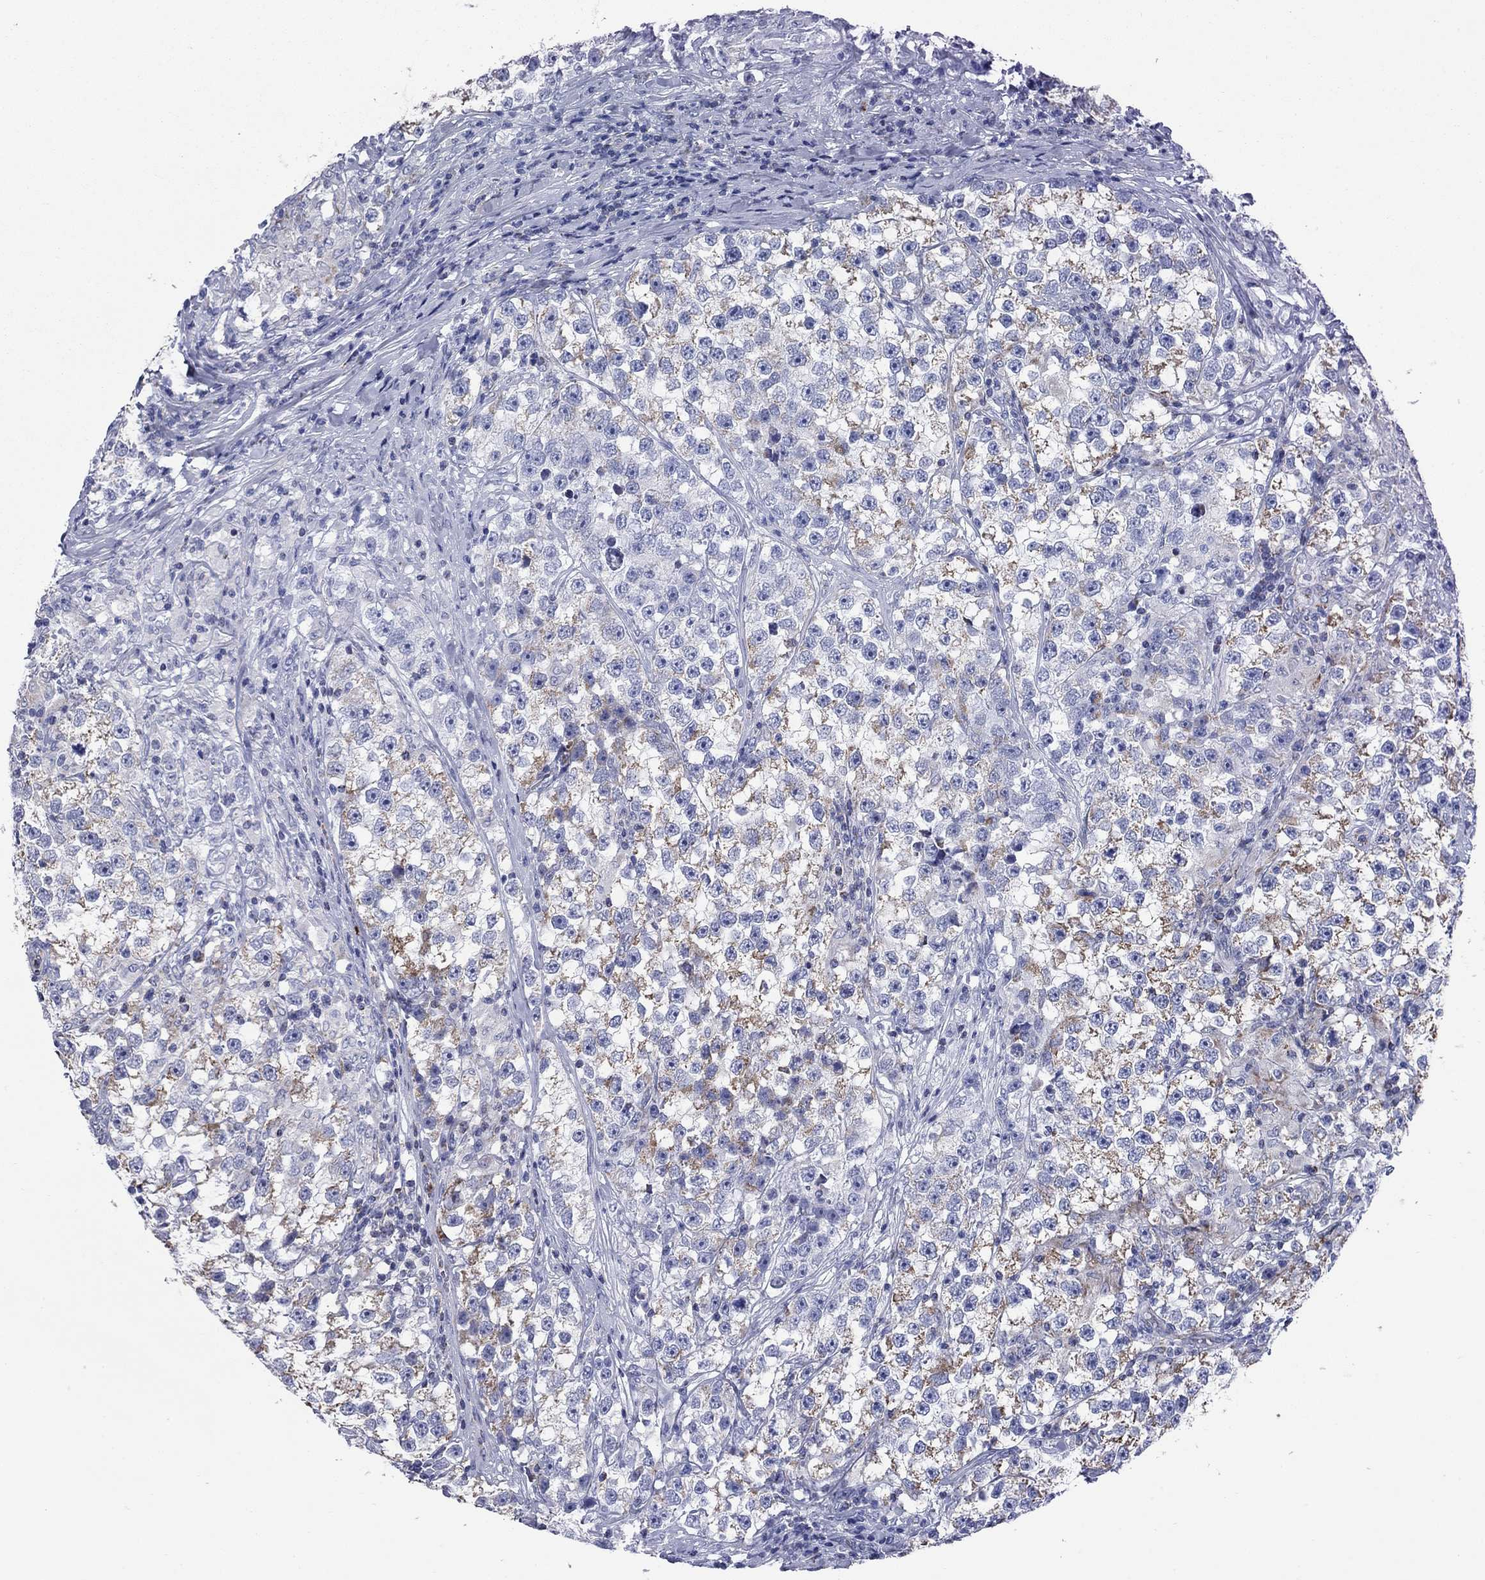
{"staining": {"intensity": "weak", "quantity": "25%-75%", "location": "cytoplasmic/membranous"}, "tissue": "testis cancer", "cell_type": "Tumor cells", "image_type": "cancer", "snomed": [{"axis": "morphology", "description": "Seminoma, NOS"}, {"axis": "topography", "description": "Testis"}], "caption": "Seminoma (testis) was stained to show a protein in brown. There is low levels of weak cytoplasmic/membranous expression in about 25%-75% of tumor cells.", "gene": "NDUFA4L2", "patient": {"sex": "male", "age": 46}}